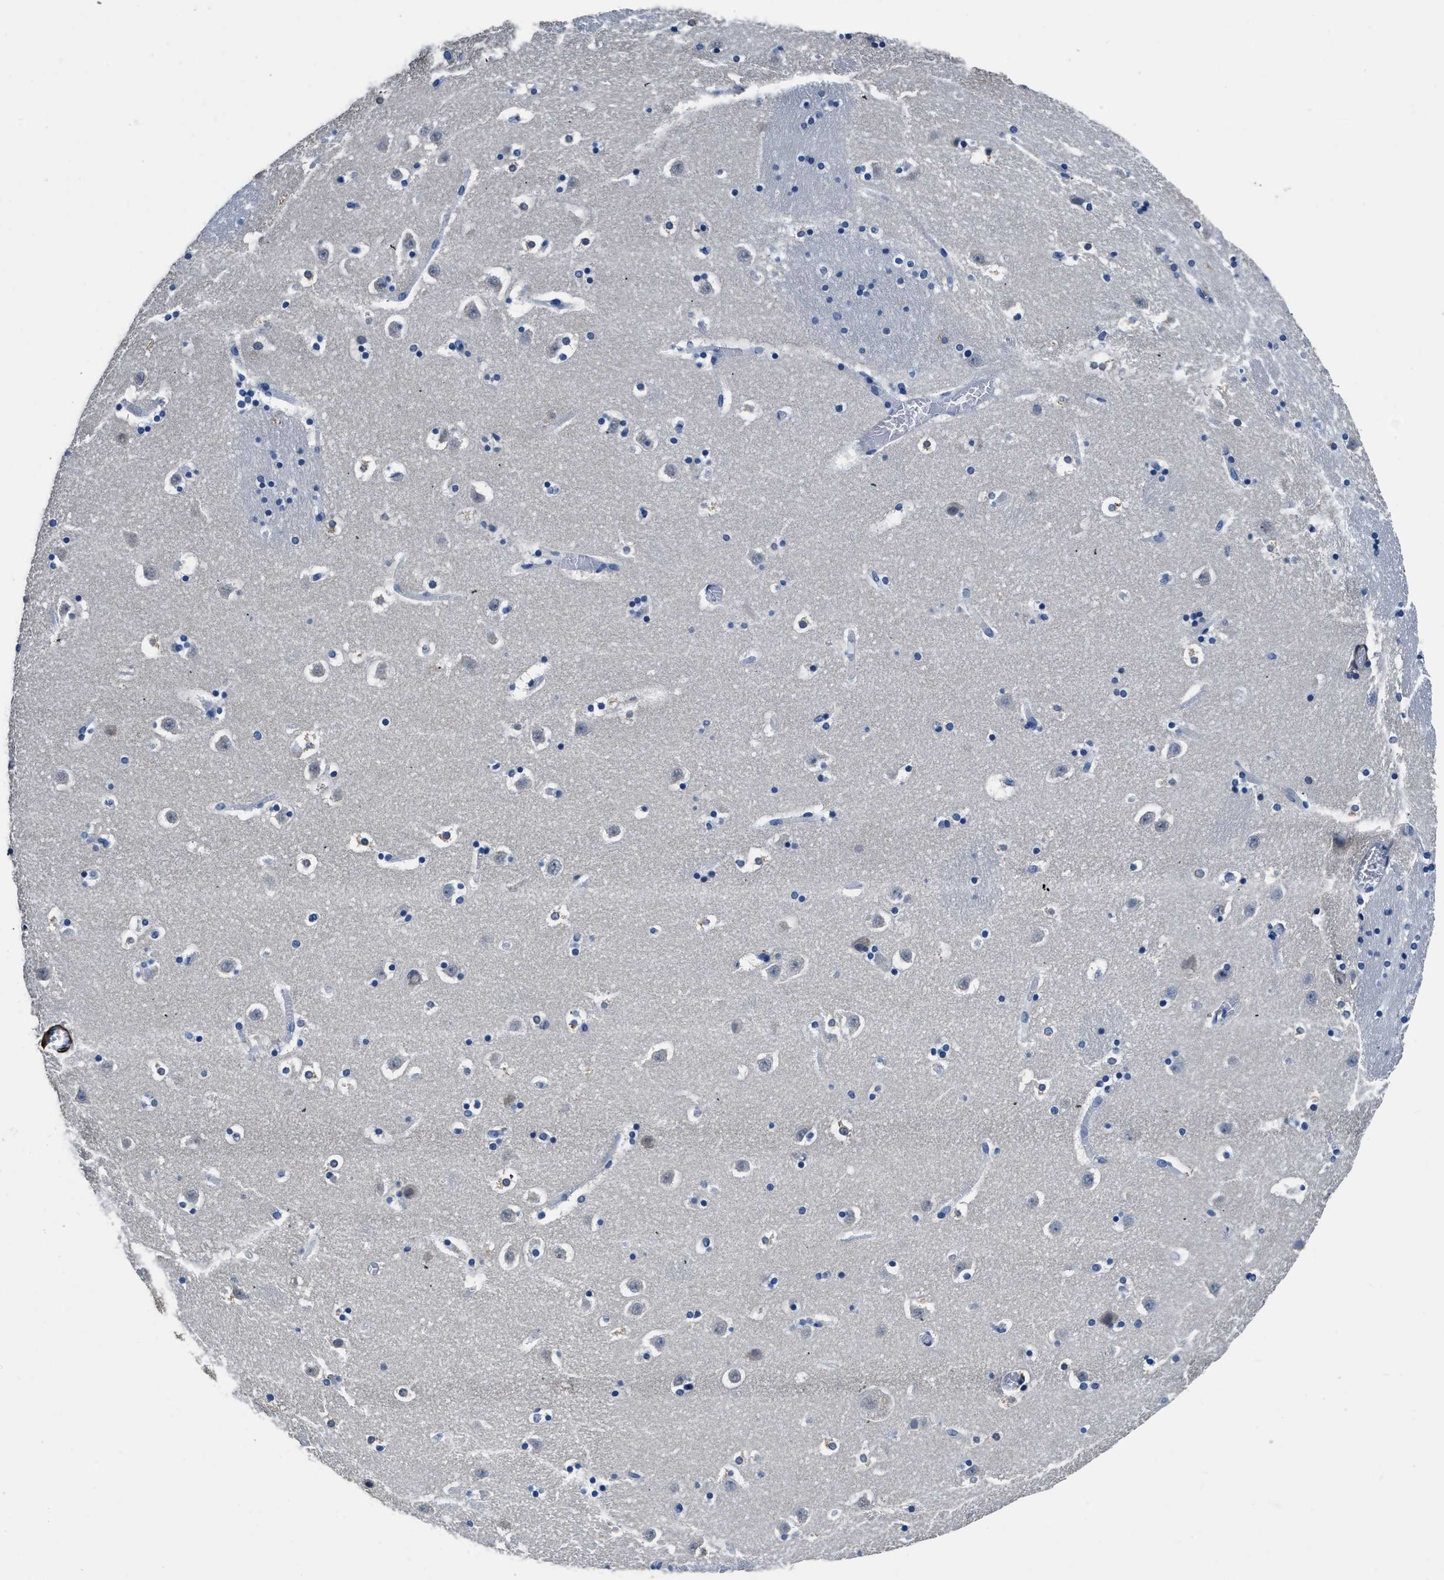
{"staining": {"intensity": "negative", "quantity": "none", "location": "none"}, "tissue": "caudate", "cell_type": "Glial cells", "image_type": "normal", "snomed": [{"axis": "morphology", "description": "Normal tissue, NOS"}, {"axis": "topography", "description": "Lateral ventricle wall"}], "caption": "Glial cells are negative for protein expression in normal human caudate. (Brightfield microscopy of DAB (3,3'-diaminobenzidine) immunohistochemistry (IHC) at high magnification).", "gene": "LANCL2", "patient": {"sex": "male", "age": 45}}